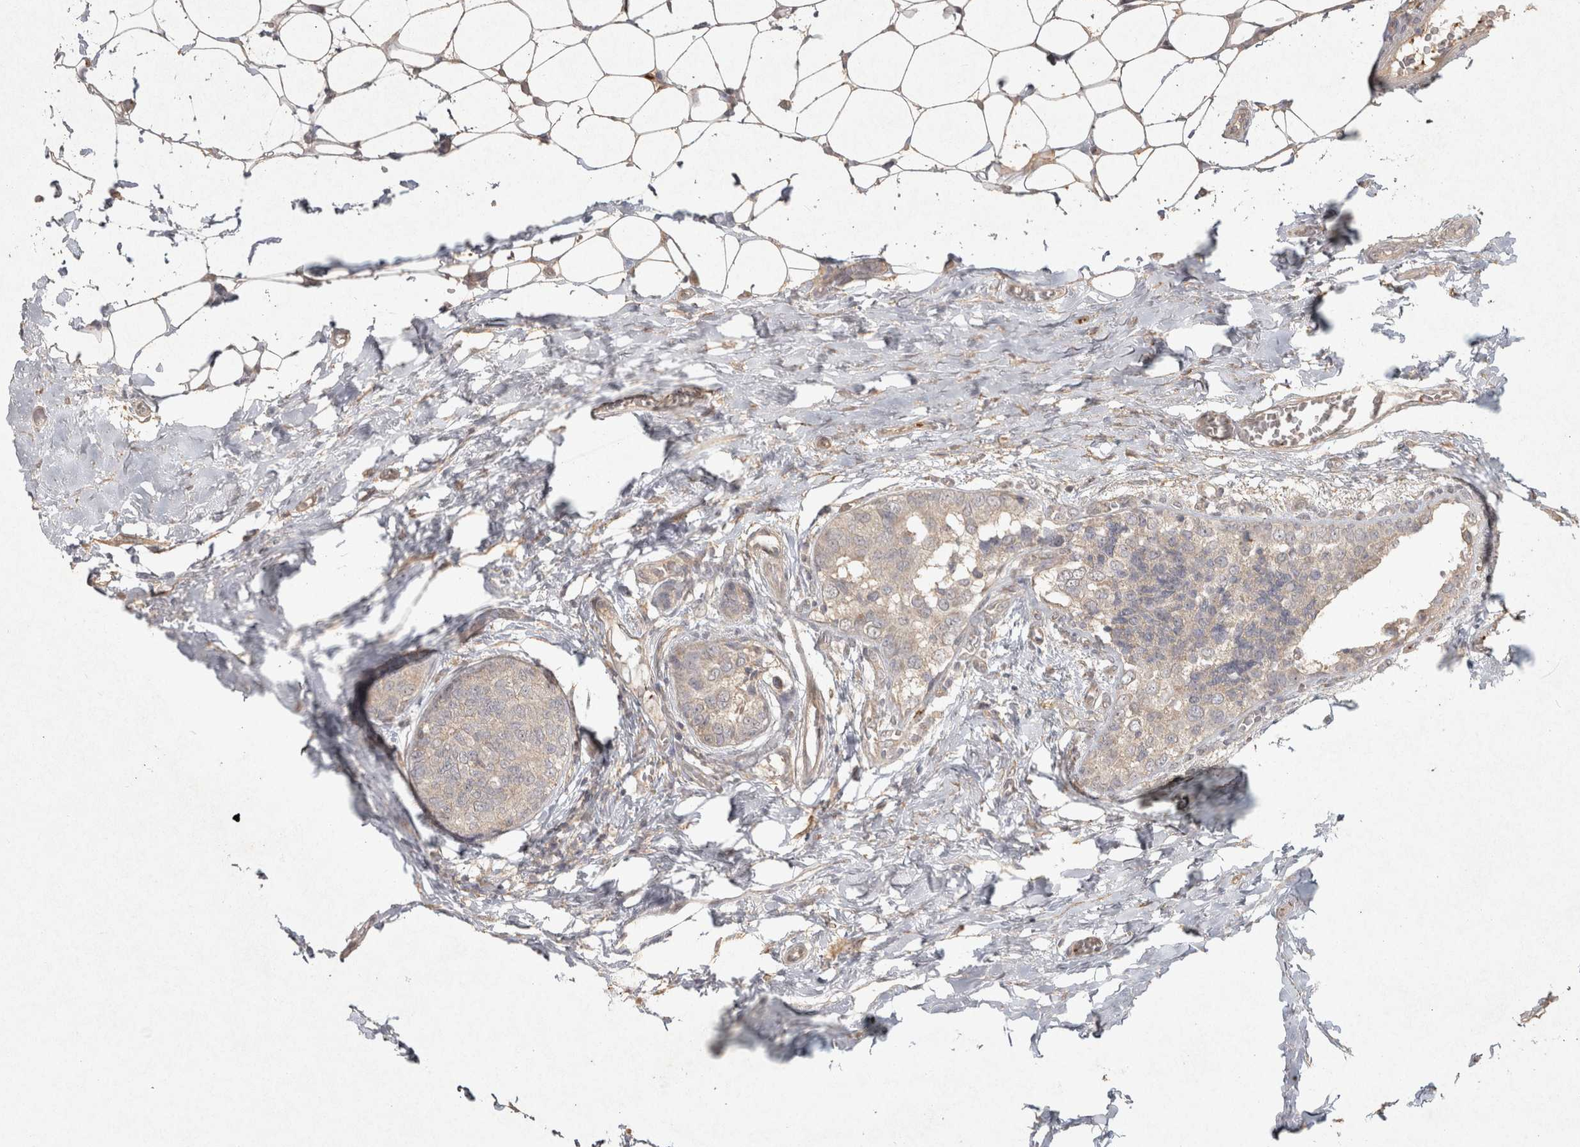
{"staining": {"intensity": "weak", "quantity": ">75%", "location": "cytoplasmic/membranous"}, "tissue": "breast cancer", "cell_type": "Tumor cells", "image_type": "cancer", "snomed": [{"axis": "morphology", "description": "Normal tissue, NOS"}, {"axis": "morphology", "description": "Duct carcinoma"}, {"axis": "topography", "description": "Breast"}], "caption": "Human invasive ductal carcinoma (breast) stained with a protein marker reveals weak staining in tumor cells.", "gene": "OSTN", "patient": {"sex": "female", "age": 43}}